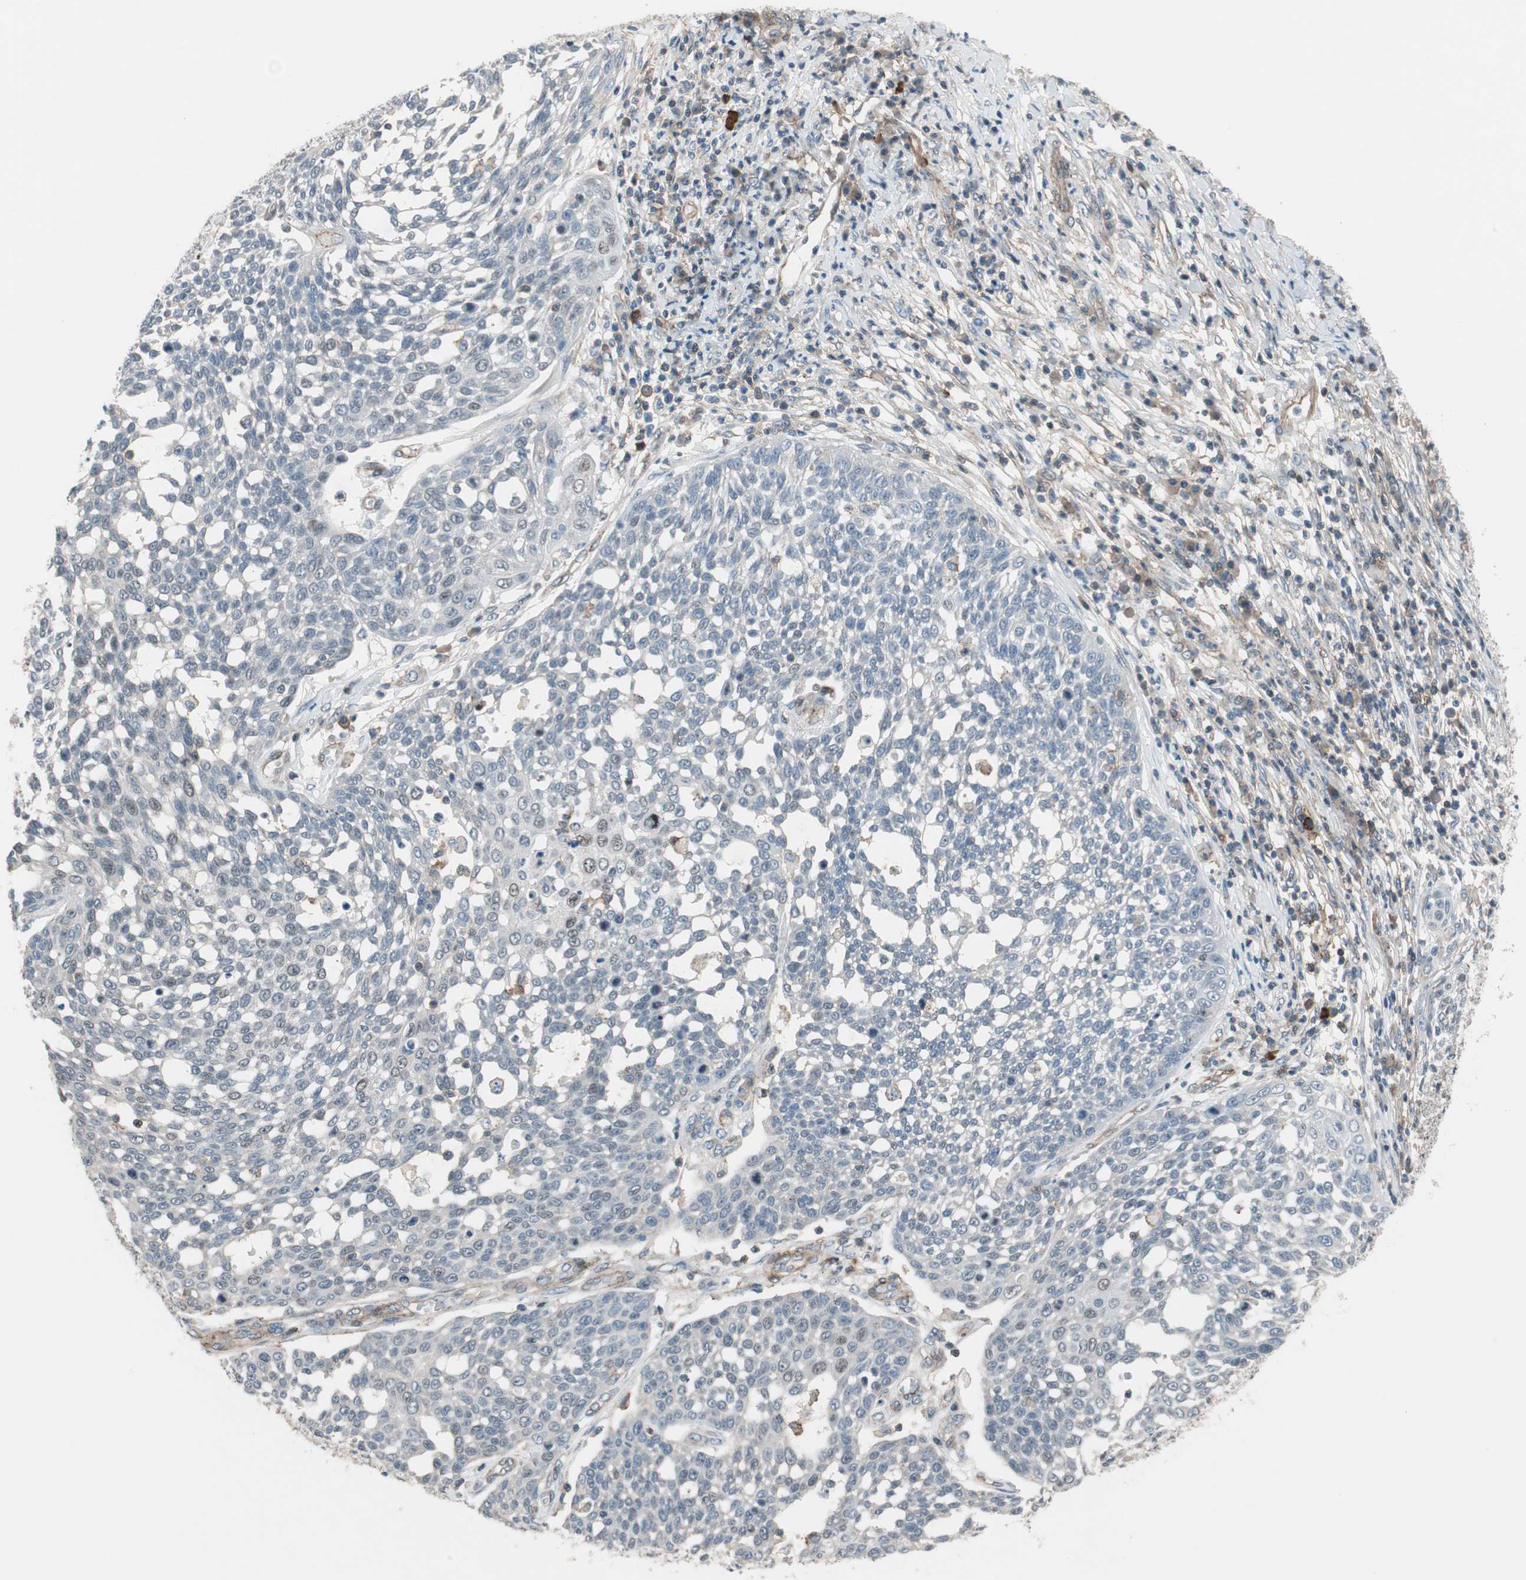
{"staining": {"intensity": "negative", "quantity": "none", "location": "none"}, "tissue": "cervical cancer", "cell_type": "Tumor cells", "image_type": "cancer", "snomed": [{"axis": "morphology", "description": "Squamous cell carcinoma, NOS"}, {"axis": "topography", "description": "Cervix"}], "caption": "DAB (3,3'-diaminobenzidine) immunohistochemical staining of cervical cancer reveals no significant expression in tumor cells.", "gene": "GRHL1", "patient": {"sex": "female", "age": 34}}